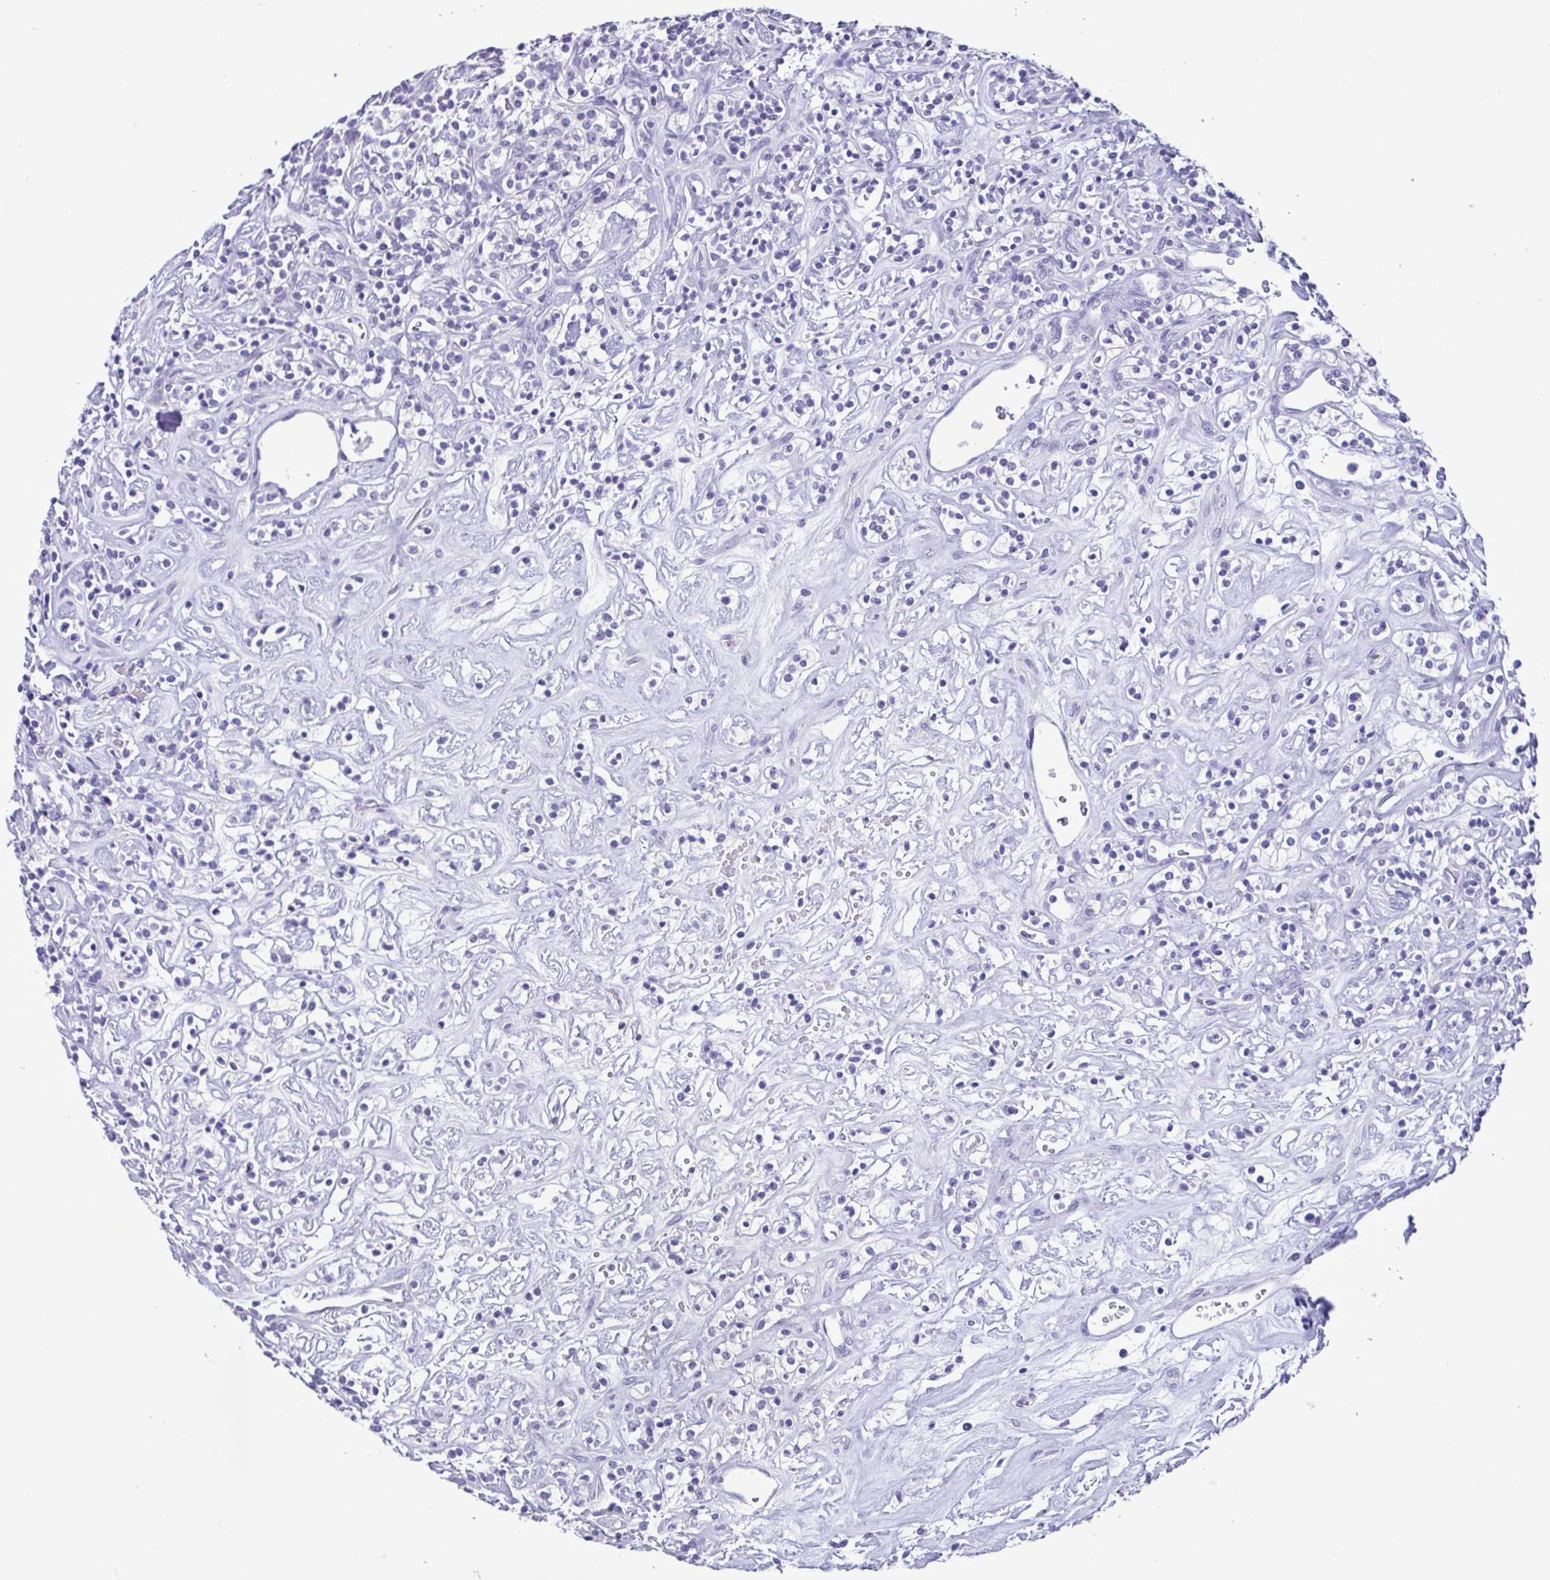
{"staining": {"intensity": "negative", "quantity": "none", "location": "none"}, "tissue": "renal cancer", "cell_type": "Tumor cells", "image_type": "cancer", "snomed": [{"axis": "morphology", "description": "Adenocarcinoma, NOS"}, {"axis": "topography", "description": "Kidney"}], "caption": "There is no significant expression in tumor cells of renal adenocarcinoma. (DAB (3,3'-diaminobenzidine) immunohistochemistry (IHC) visualized using brightfield microscopy, high magnification).", "gene": "CBY2", "patient": {"sex": "male", "age": 77}}